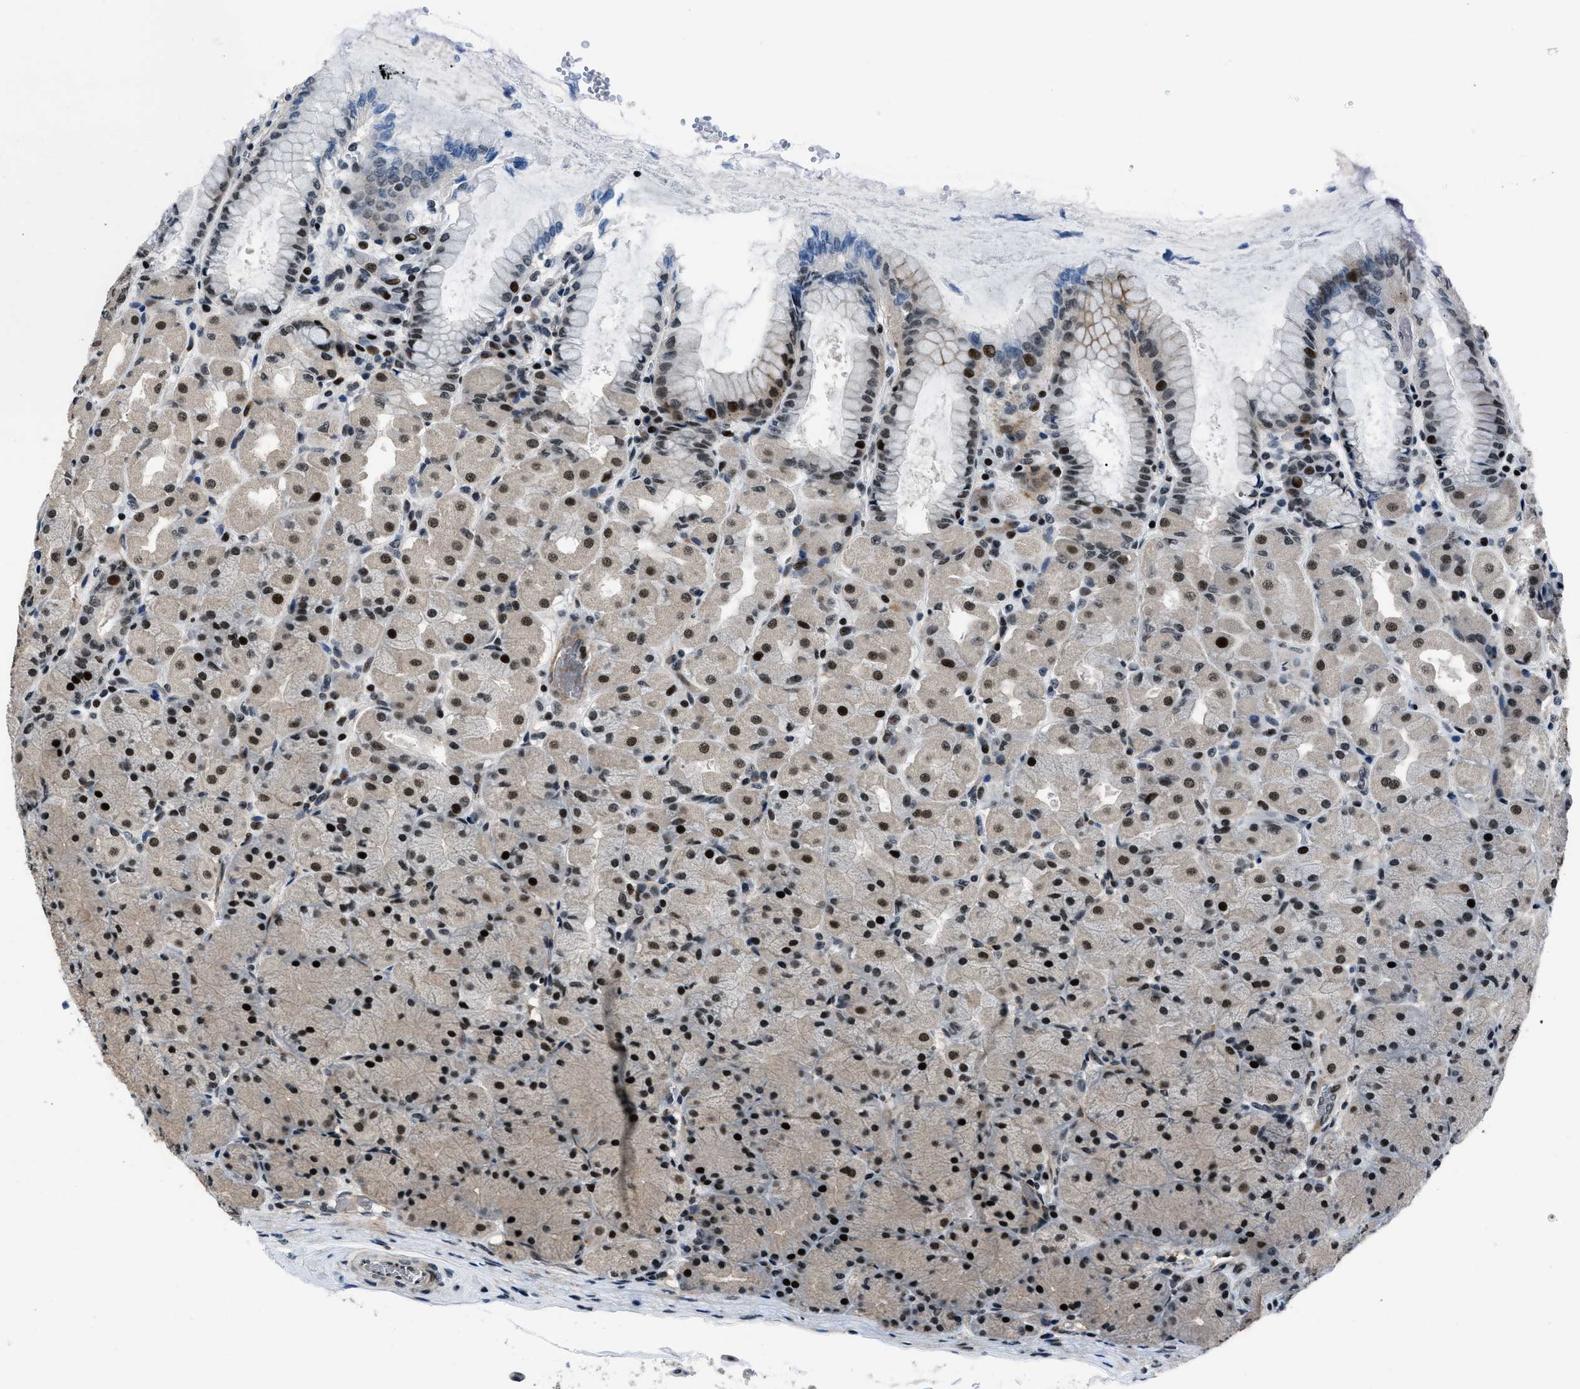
{"staining": {"intensity": "strong", "quantity": ">75%", "location": "nuclear"}, "tissue": "stomach", "cell_type": "Glandular cells", "image_type": "normal", "snomed": [{"axis": "morphology", "description": "Normal tissue, NOS"}, {"axis": "topography", "description": "Stomach, upper"}], "caption": "Stomach stained with a brown dye exhibits strong nuclear positive staining in about >75% of glandular cells.", "gene": "SMARCB1", "patient": {"sex": "female", "age": 56}}